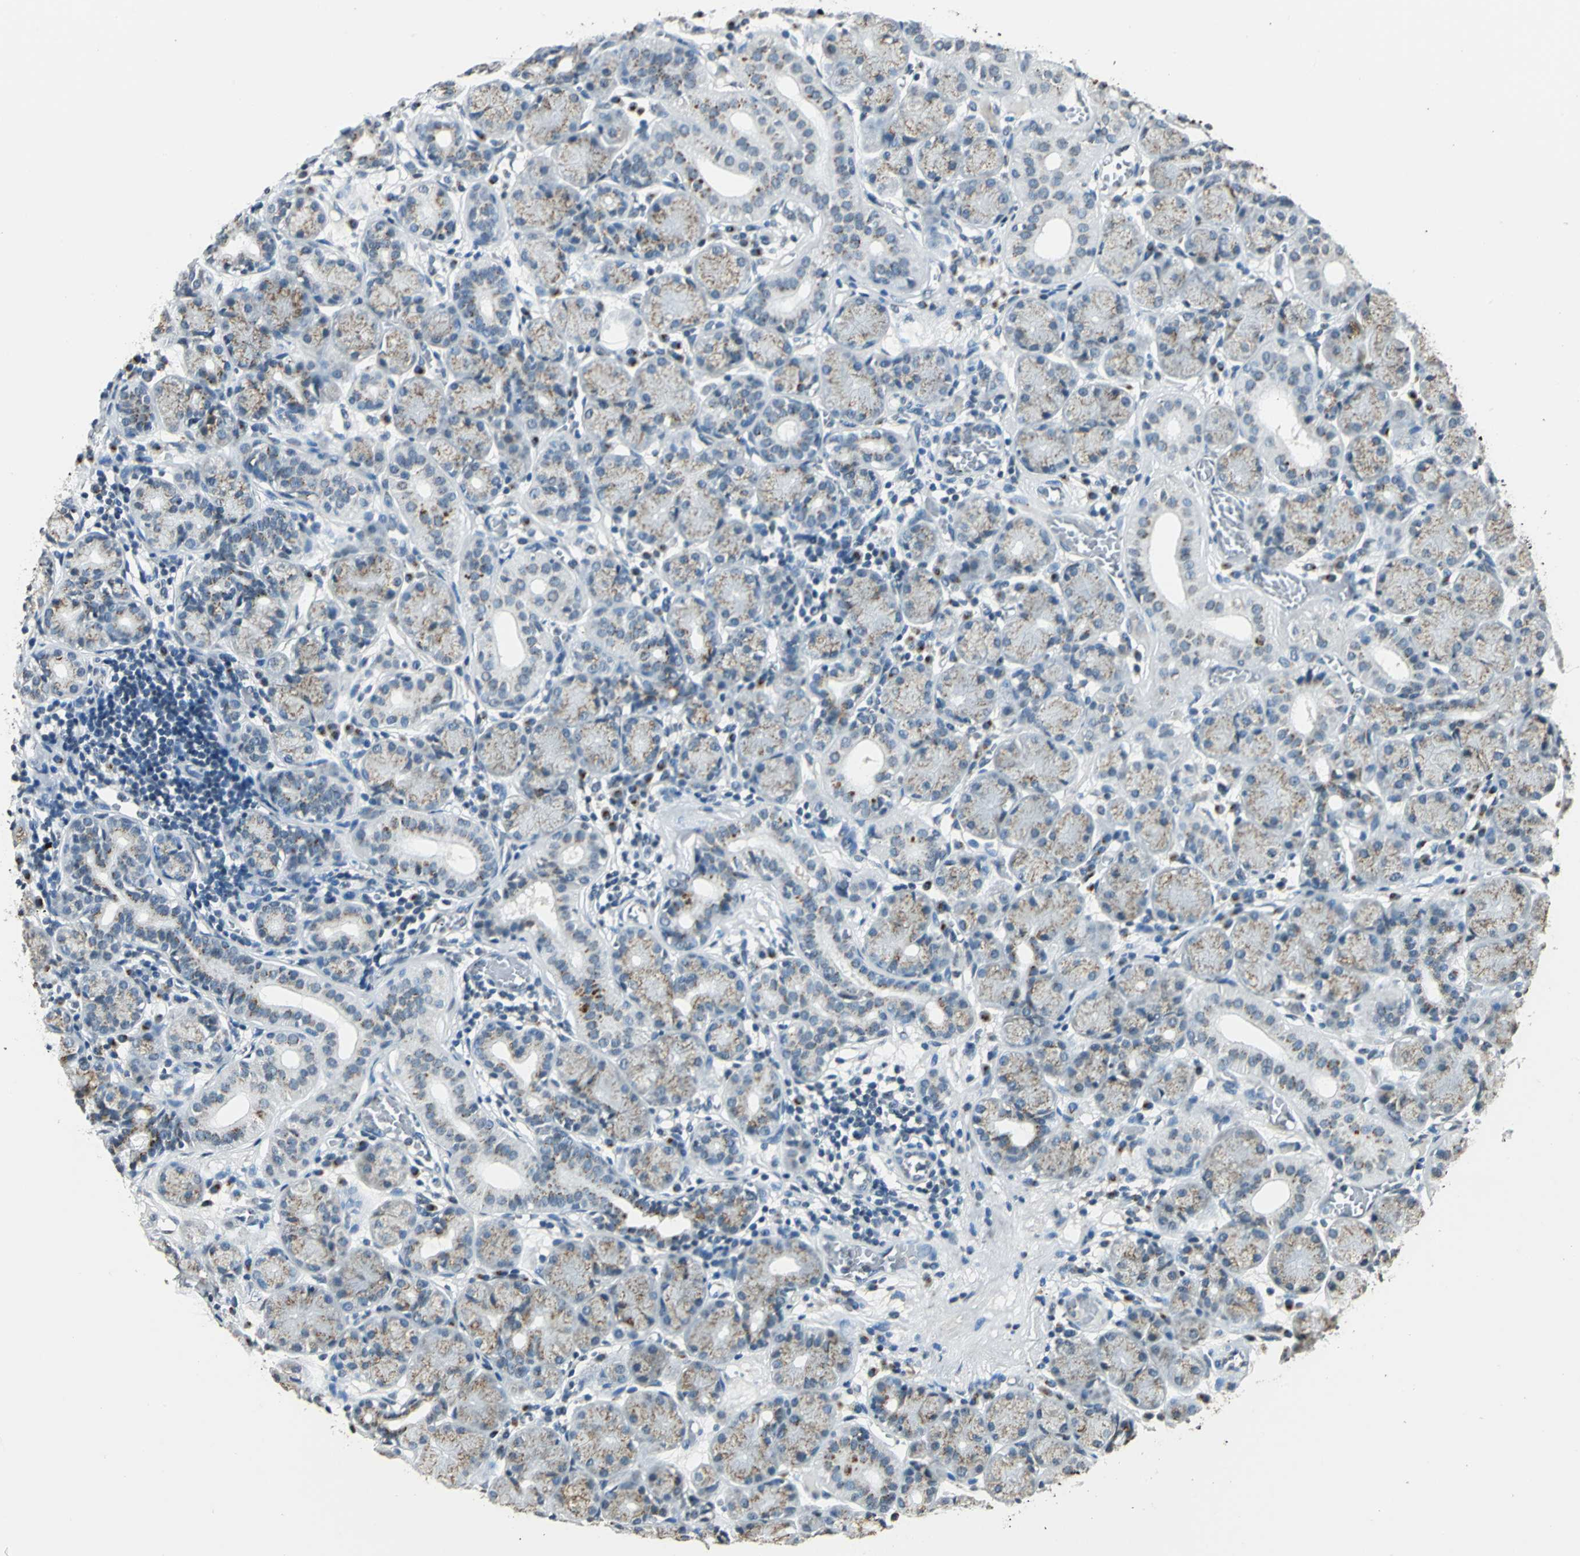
{"staining": {"intensity": "moderate", "quantity": "25%-75%", "location": "cytoplasmic/membranous"}, "tissue": "salivary gland", "cell_type": "Glandular cells", "image_type": "normal", "snomed": [{"axis": "morphology", "description": "Normal tissue, NOS"}, {"axis": "topography", "description": "Salivary gland"}], "caption": "Protein staining of unremarkable salivary gland exhibits moderate cytoplasmic/membranous staining in approximately 25%-75% of glandular cells.", "gene": "TMEM115", "patient": {"sex": "female", "age": 24}}